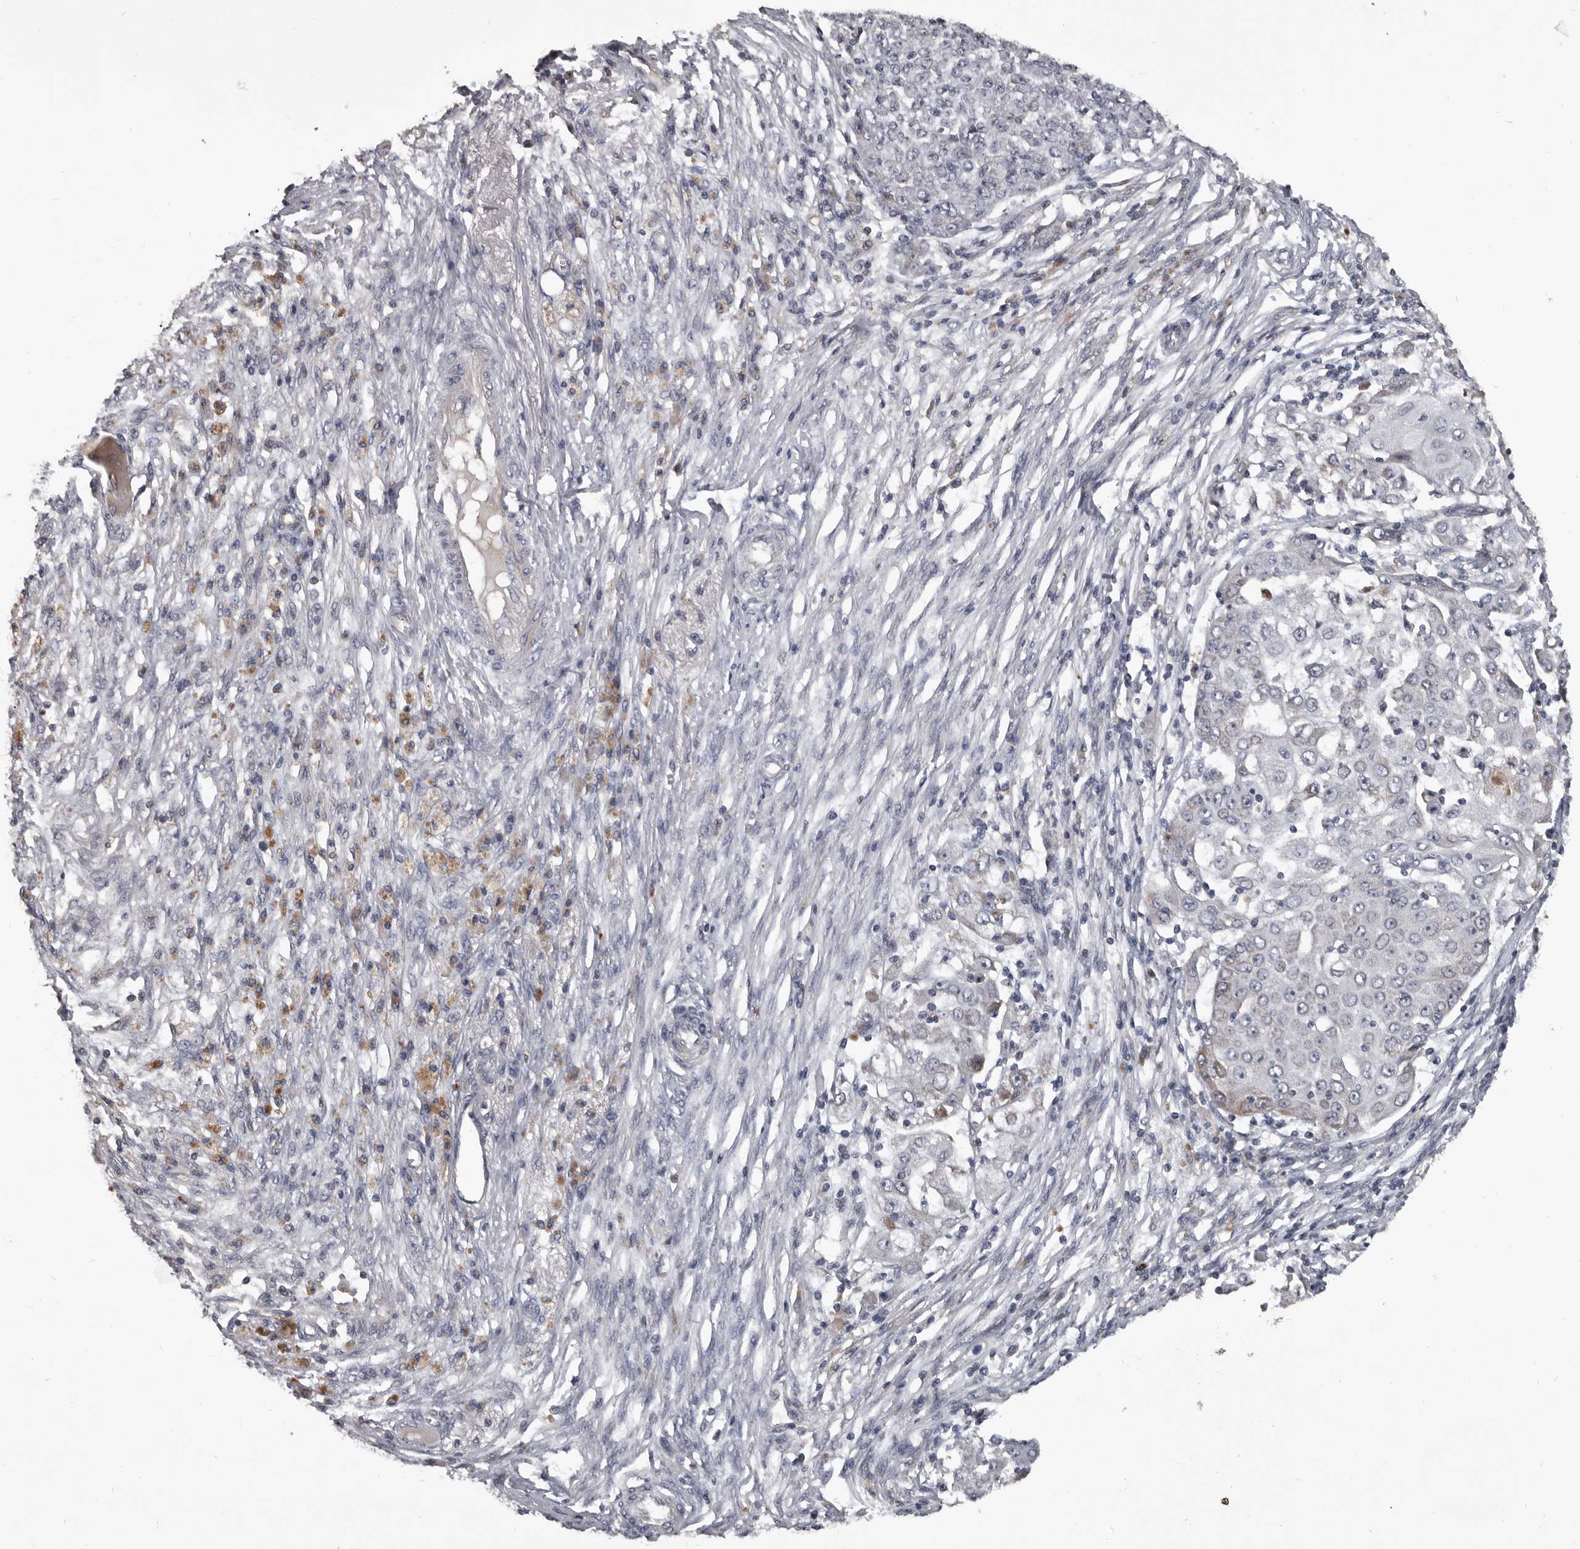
{"staining": {"intensity": "negative", "quantity": "none", "location": "none"}, "tissue": "ovarian cancer", "cell_type": "Tumor cells", "image_type": "cancer", "snomed": [{"axis": "morphology", "description": "Carcinoma, endometroid"}, {"axis": "topography", "description": "Ovary"}], "caption": "Immunohistochemistry (IHC) histopathology image of neoplastic tissue: ovarian cancer (endometroid carcinoma) stained with DAB (3,3'-diaminobenzidine) displays no significant protein positivity in tumor cells.", "gene": "ALDH5A1", "patient": {"sex": "female", "age": 42}}